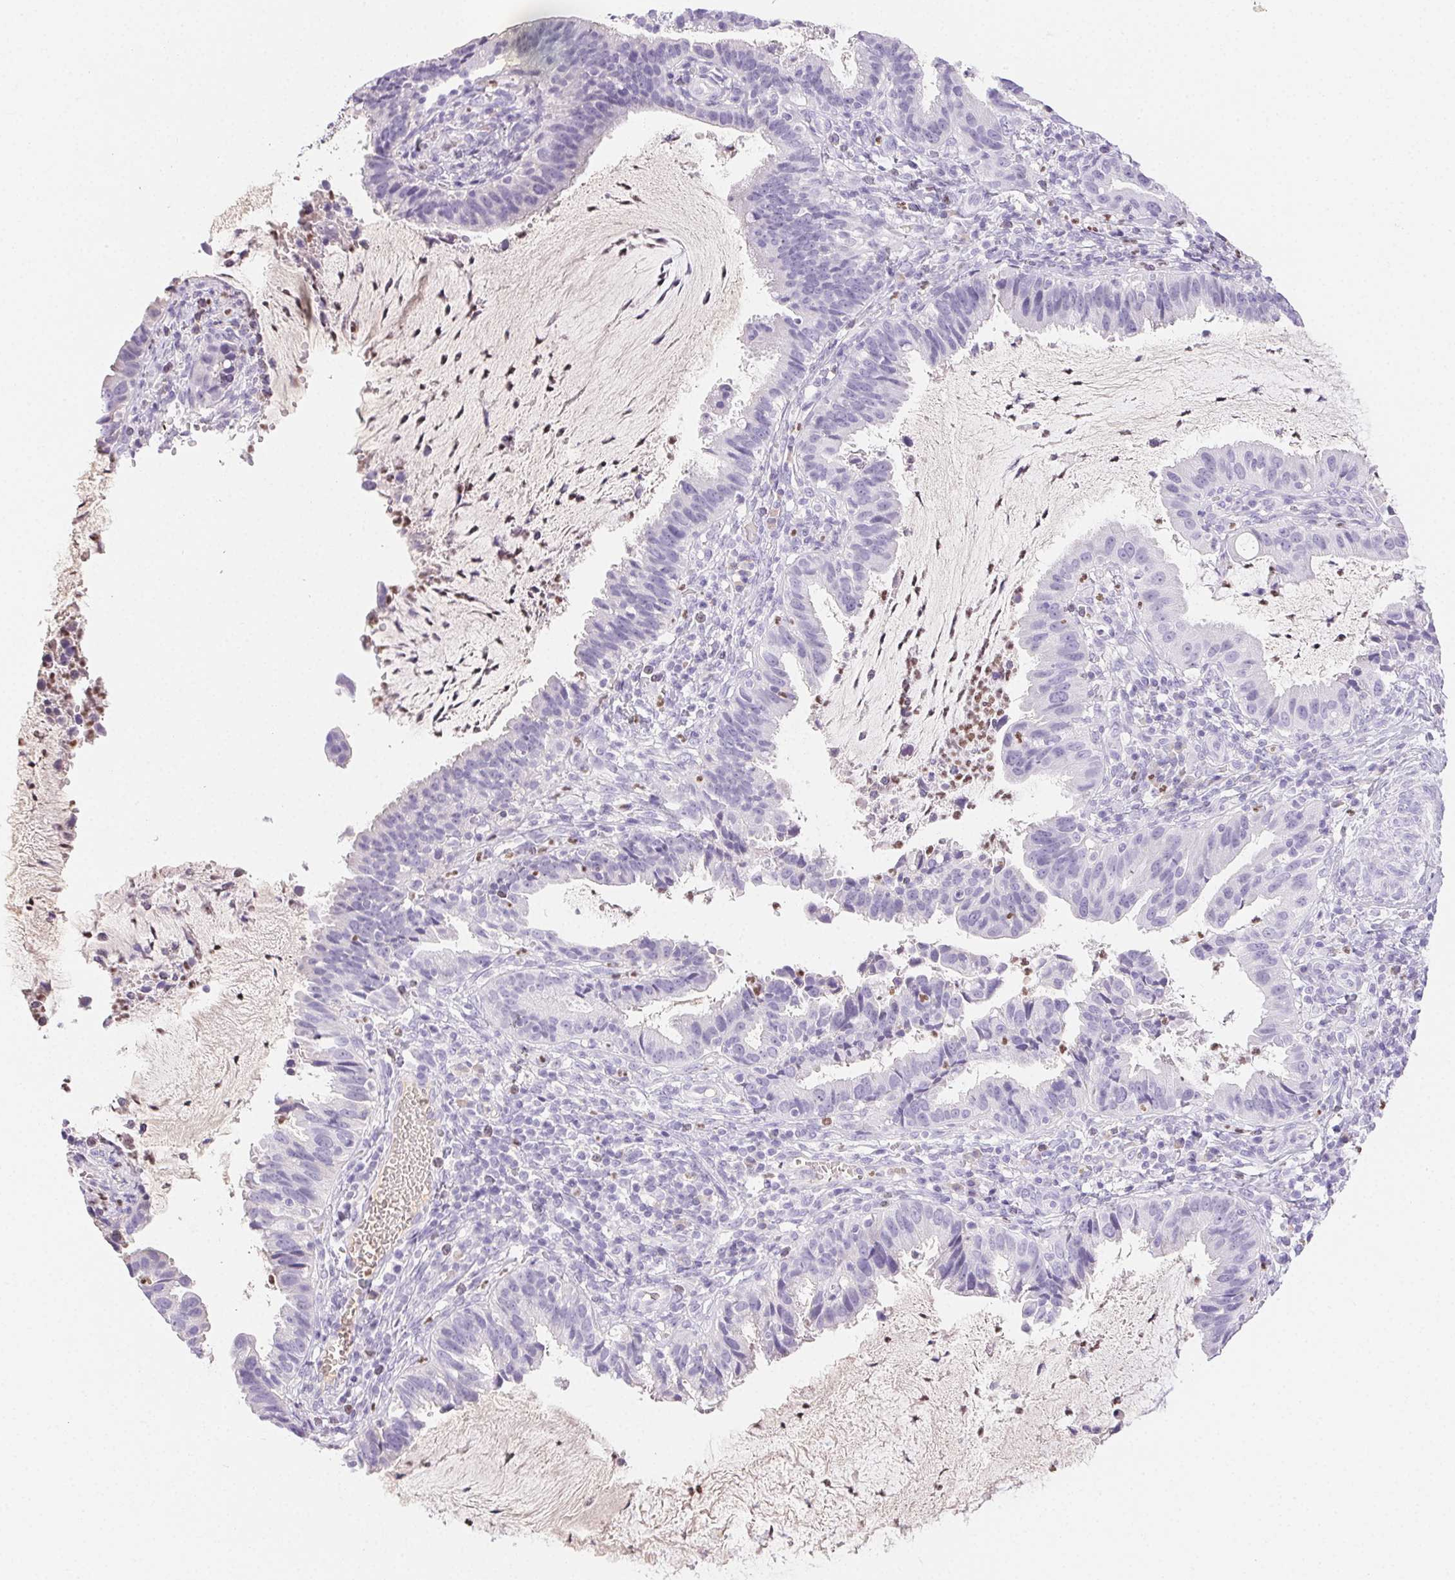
{"staining": {"intensity": "negative", "quantity": "none", "location": "none"}, "tissue": "cervical cancer", "cell_type": "Tumor cells", "image_type": "cancer", "snomed": [{"axis": "morphology", "description": "Adenocarcinoma, NOS"}, {"axis": "topography", "description": "Cervix"}], "caption": "Cervical cancer (adenocarcinoma) was stained to show a protein in brown. There is no significant staining in tumor cells.", "gene": "PADI4", "patient": {"sex": "female", "age": 34}}